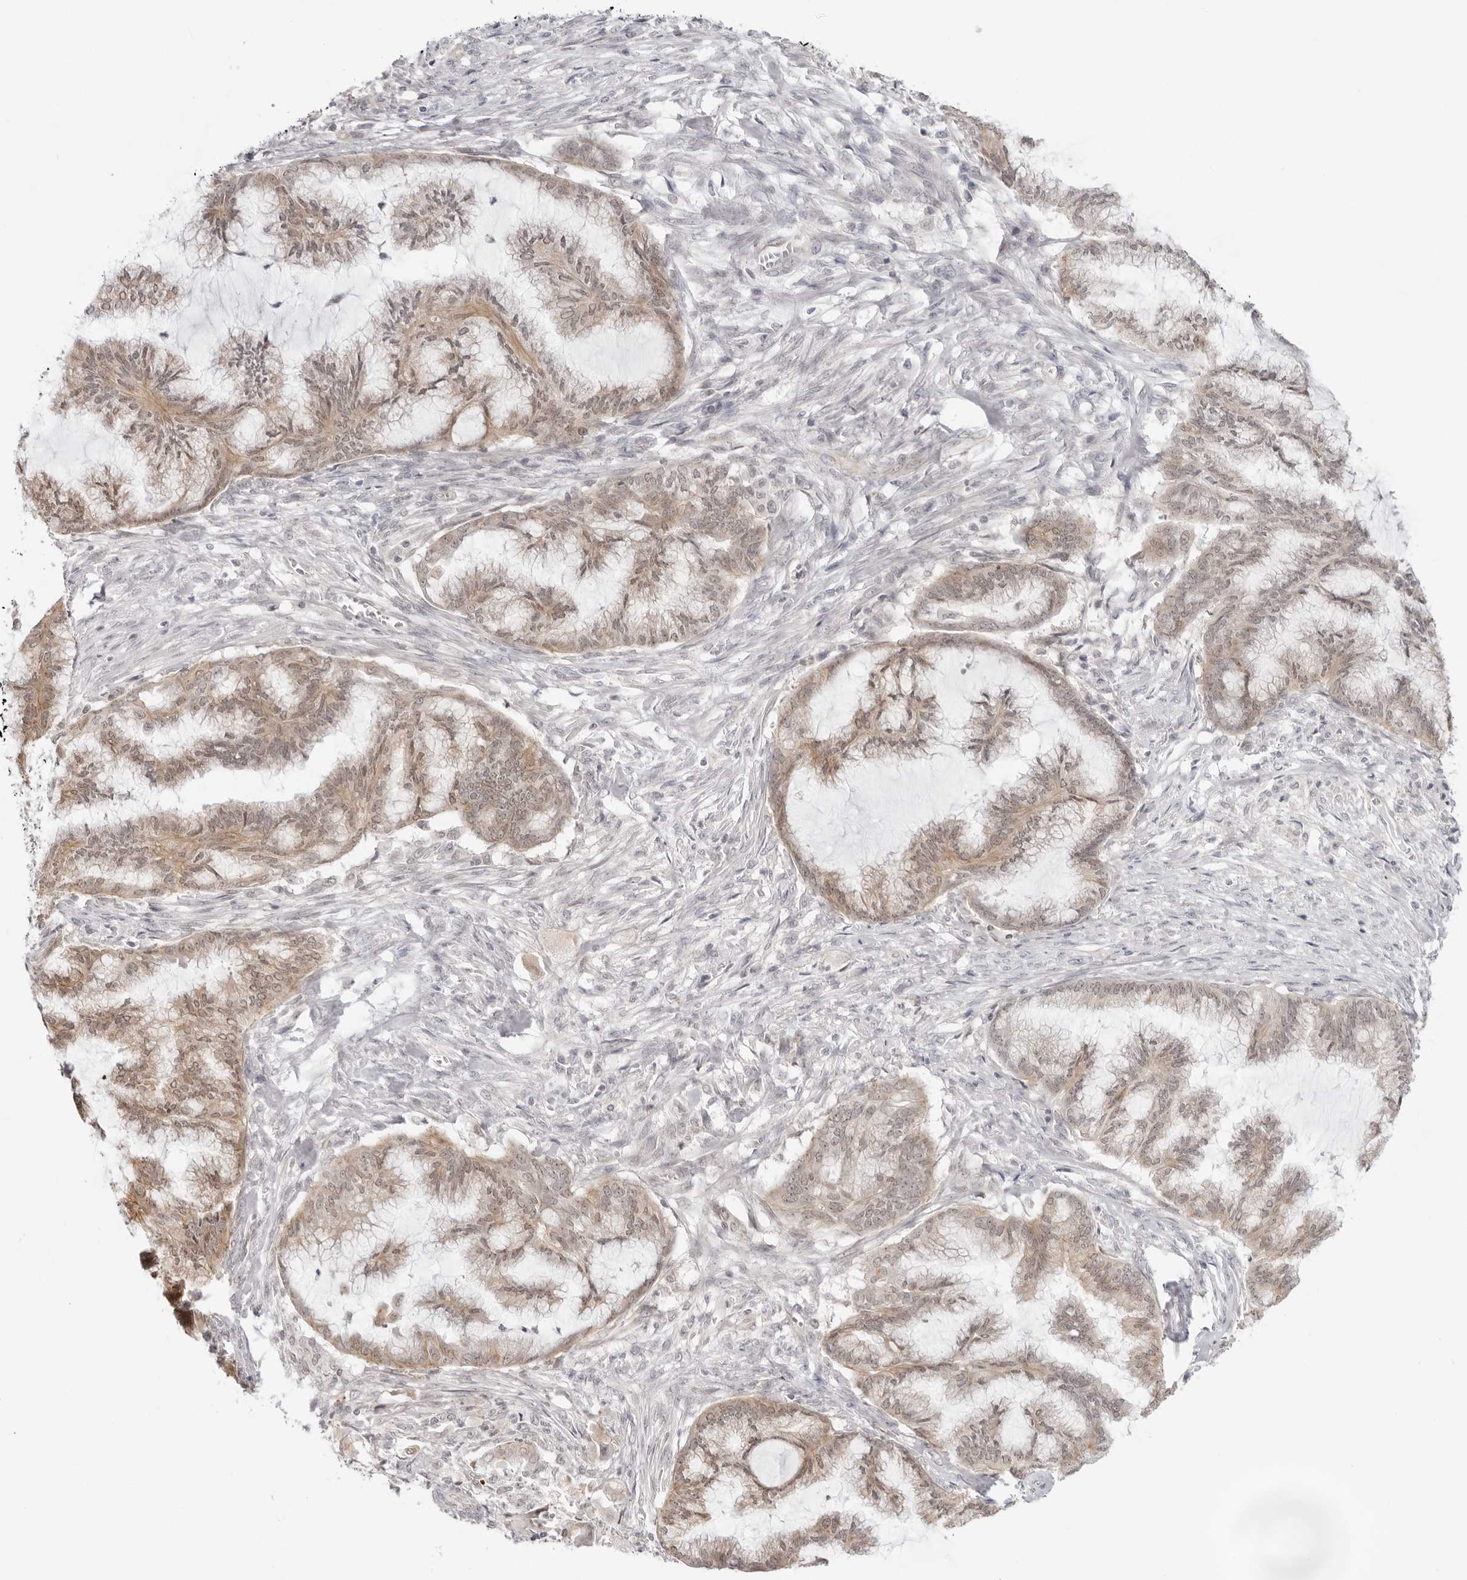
{"staining": {"intensity": "moderate", "quantity": ">75%", "location": "cytoplasmic/membranous,nuclear"}, "tissue": "endometrial cancer", "cell_type": "Tumor cells", "image_type": "cancer", "snomed": [{"axis": "morphology", "description": "Adenocarcinoma, NOS"}, {"axis": "topography", "description": "Endometrium"}], "caption": "A histopathology image showing moderate cytoplasmic/membranous and nuclear staining in approximately >75% of tumor cells in adenocarcinoma (endometrial), as visualized by brown immunohistochemical staining.", "gene": "TRAPPC3", "patient": {"sex": "female", "age": 86}}